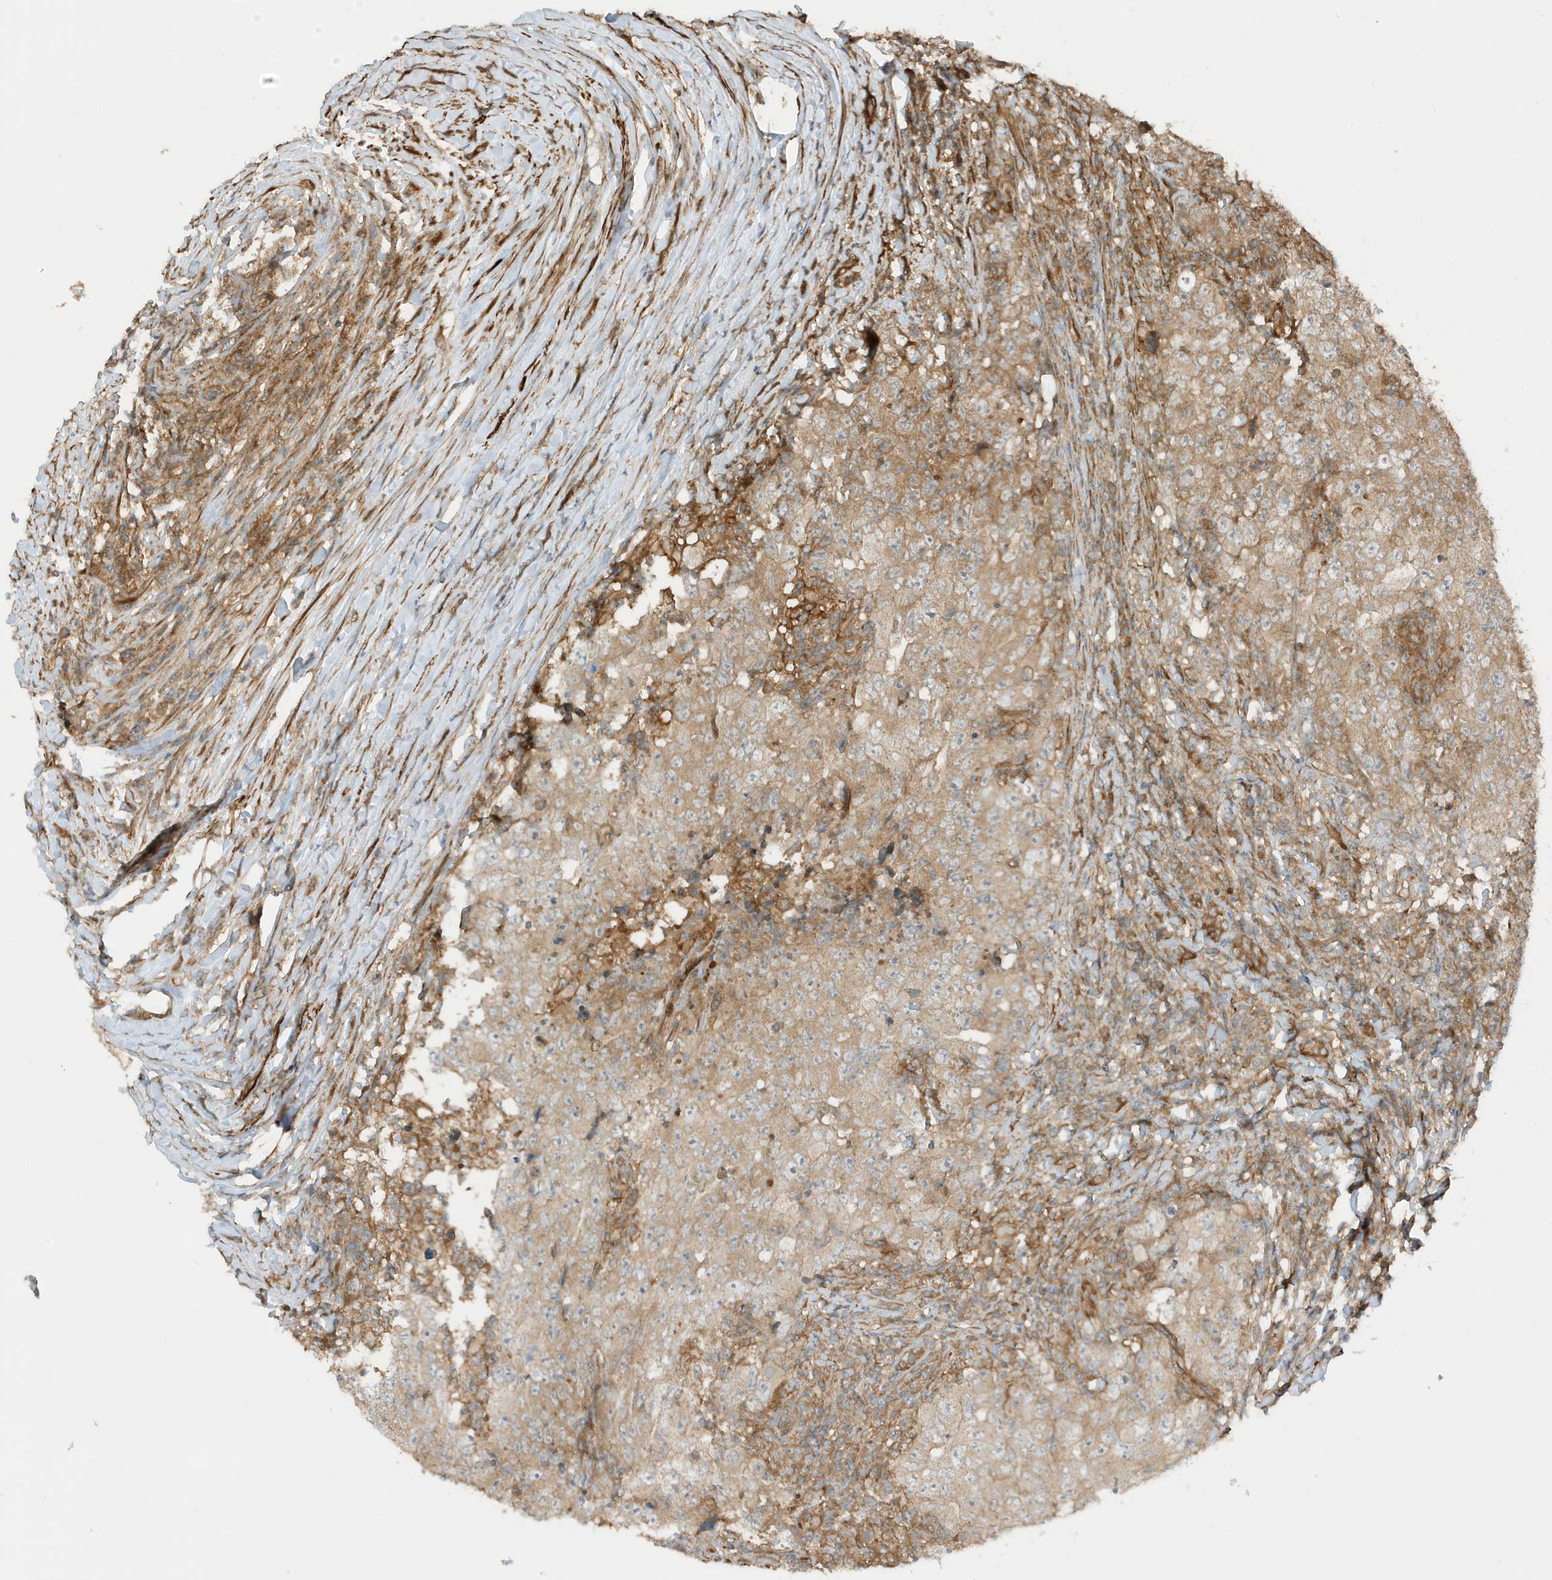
{"staining": {"intensity": "weak", "quantity": "25%-75%", "location": "cytoplasmic/membranous"}, "tissue": "testis cancer", "cell_type": "Tumor cells", "image_type": "cancer", "snomed": [{"axis": "morphology", "description": "Carcinoma, Embryonal, NOS"}, {"axis": "topography", "description": "Testis"}], "caption": "The immunohistochemical stain shows weak cytoplasmic/membranous expression in tumor cells of testis cancer tissue. The staining is performed using DAB brown chromogen to label protein expression. The nuclei are counter-stained blue using hematoxylin.", "gene": "CDC42EP3", "patient": {"sex": "male", "age": 26}}